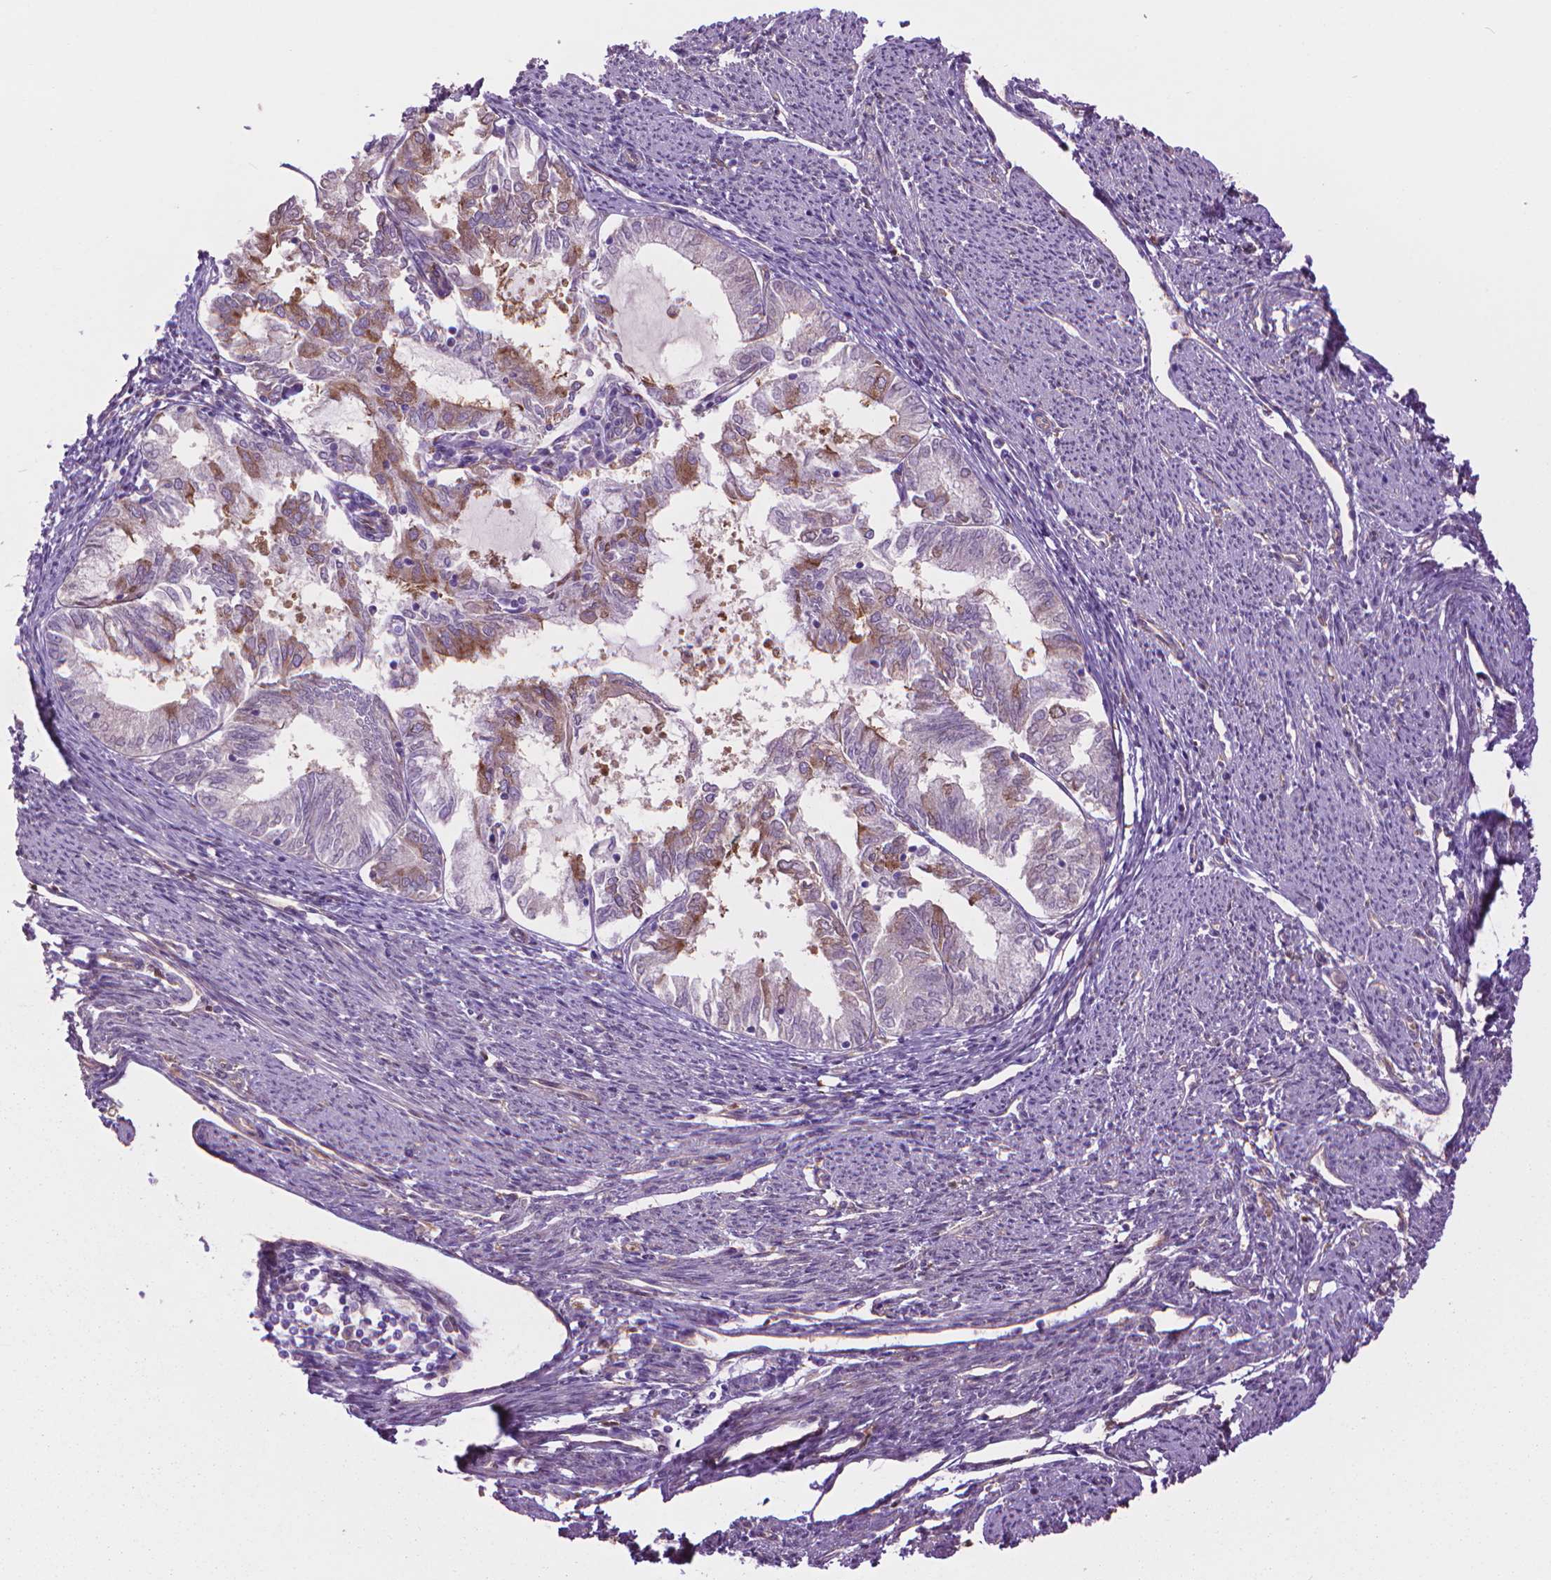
{"staining": {"intensity": "weak", "quantity": "<25%", "location": "cytoplasmic/membranous"}, "tissue": "endometrial cancer", "cell_type": "Tumor cells", "image_type": "cancer", "snomed": [{"axis": "morphology", "description": "Adenocarcinoma, NOS"}, {"axis": "topography", "description": "Endometrium"}], "caption": "High power microscopy image of an immunohistochemistry photomicrograph of adenocarcinoma (endometrial), revealing no significant positivity in tumor cells.", "gene": "CORO1B", "patient": {"sex": "female", "age": 79}}